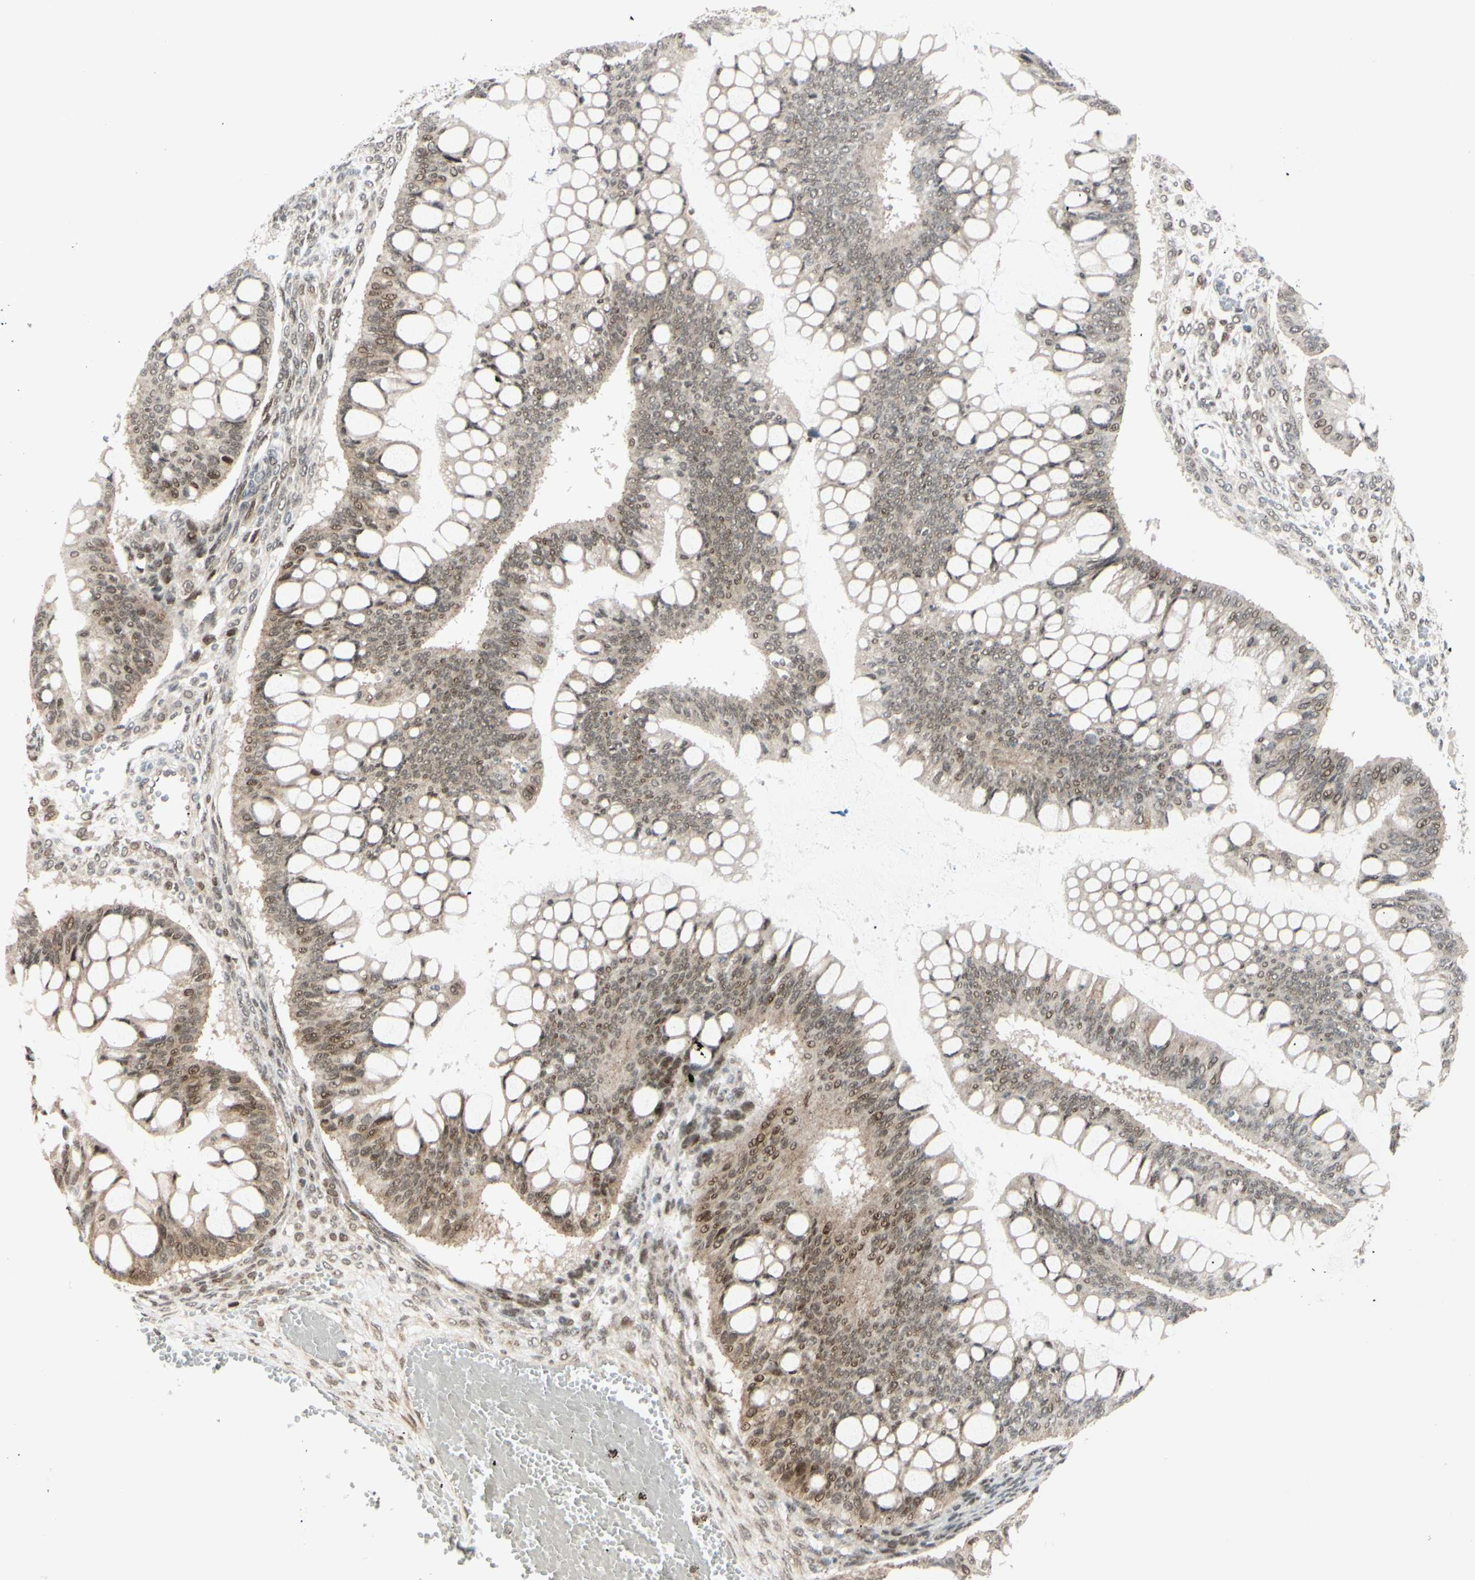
{"staining": {"intensity": "weak", "quantity": ">75%", "location": "cytoplasmic/membranous,nuclear"}, "tissue": "ovarian cancer", "cell_type": "Tumor cells", "image_type": "cancer", "snomed": [{"axis": "morphology", "description": "Cystadenocarcinoma, mucinous, NOS"}, {"axis": "topography", "description": "Ovary"}], "caption": "Immunohistochemical staining of human ovarian cancer (mucinous cystadenocarcinoma) demonstrates low levels of weak cytoplasmic/membranous and nuclear positivity in about >75% of tumor cells.", "gene": "BRMS1", "patient": {"sex": "female", "age": 73}}